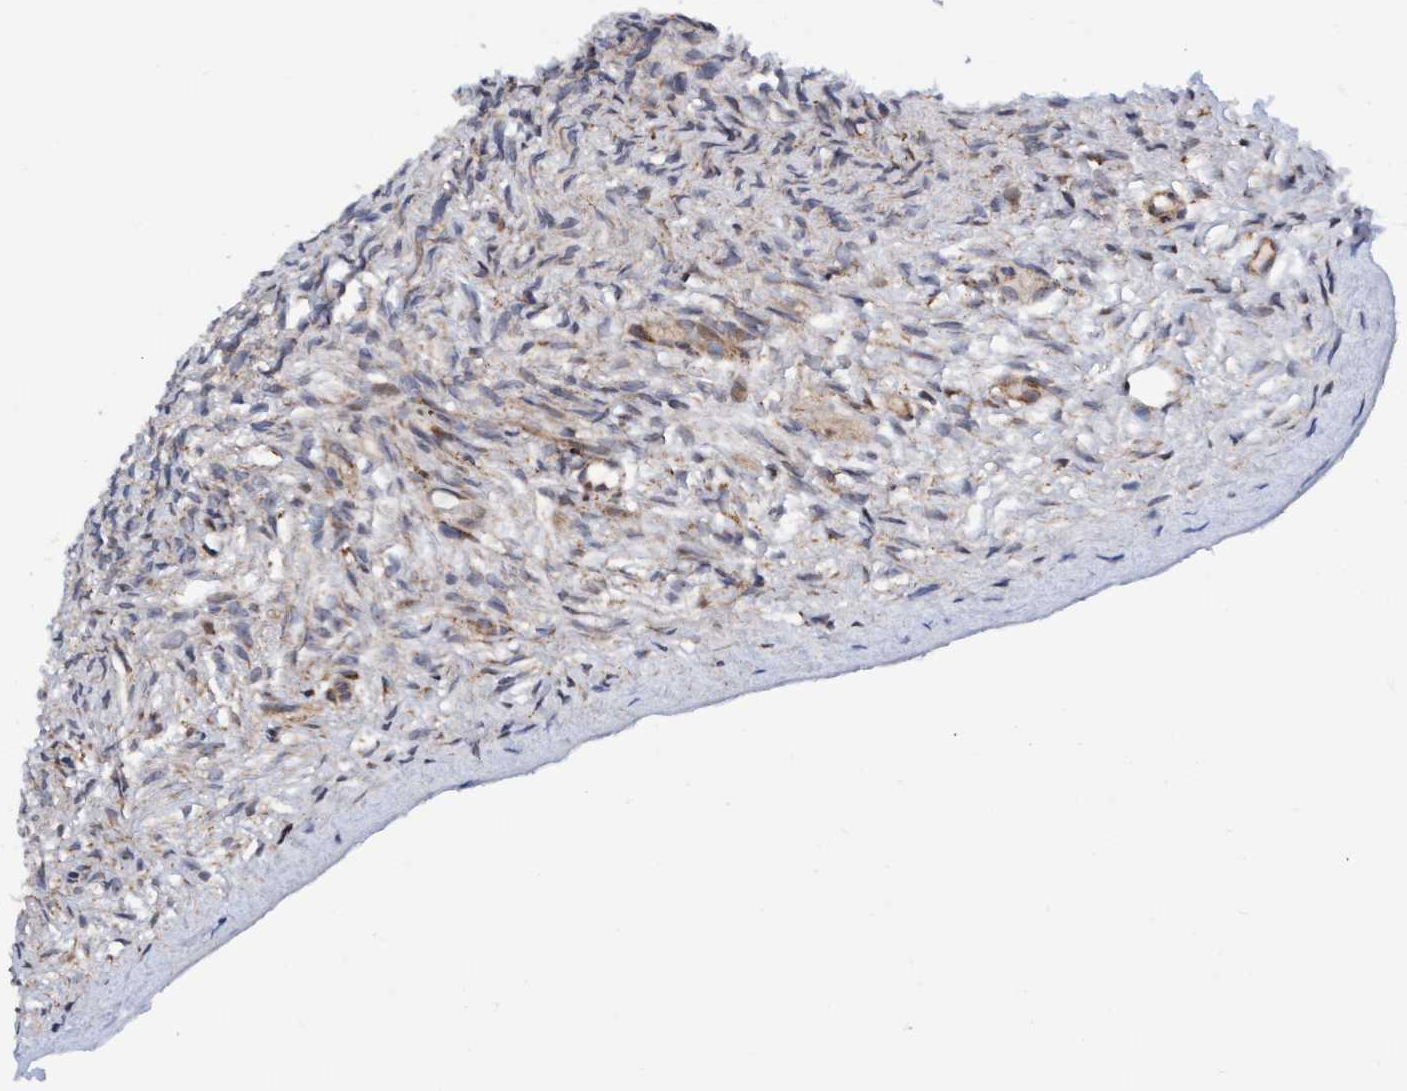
{"staining": {"intensity": "weak", "quantity": "<25%", "location": "cytoplasmic/membranous"}, "tissue": "ovary", "cell_type": "Ovarian stroma cells", "image_type": "normal", "snomed": [{"axis": "morphology", "description": "Normal tissue, NOS"}, {"axis": "topography", "description": "Ovary"}], "caption": "DAB (3,3'-diaminobenzidine) immunohistochemical staining of benign ovary reveals no significant staining in ovarian stroma cells. Brightfield microscopy of immunohistochemistry stained with DAB (3,3'-diaminobenzidine) (brown) and hematoxylin (blue), captured at high magnification.", "gene": "AGAP2", "patient": {"sex": "female", "age": 33}}